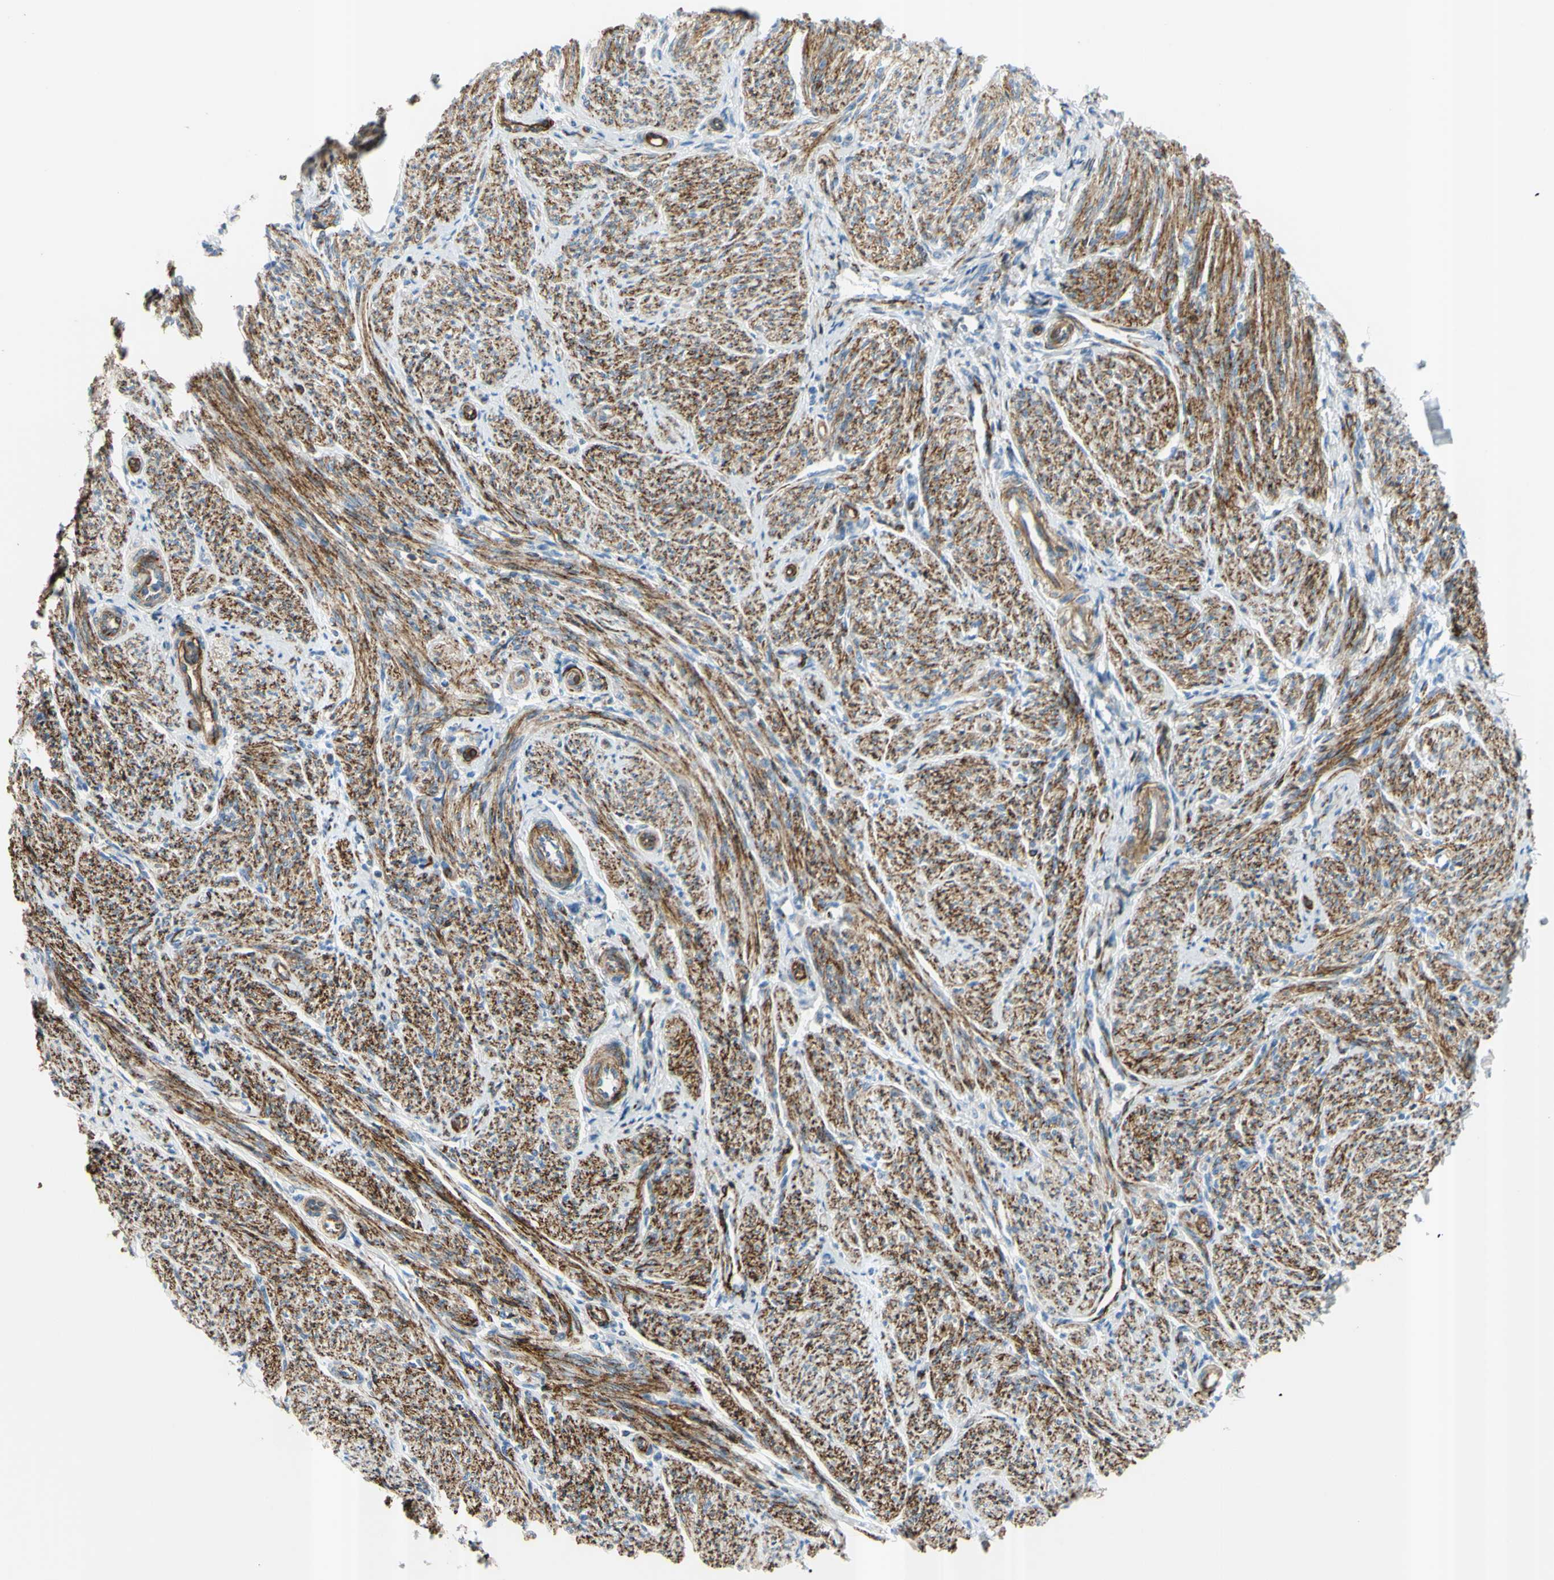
{"staining": {"intensity": "strong", "quantity": ">75%", "location": "cytoplasmic/membranous"}, "tissue": "smooth muscle", "cell_type": "Smooth muscle cells", "image_type": "normal", "snomed": [{"axis": "morphology", "description": "Normal tissue, NOS"}, {"axis": "topography", "description": "Smooth muscle"}], "caption": "Strong cytoplasmic/membranous protein staining is present in about >75% of smooth muscle cells in smooth muscle. Nuclei are stained in blue.", "gene": "PRRG2", "patient": {"sex": "female", "age": 65}}